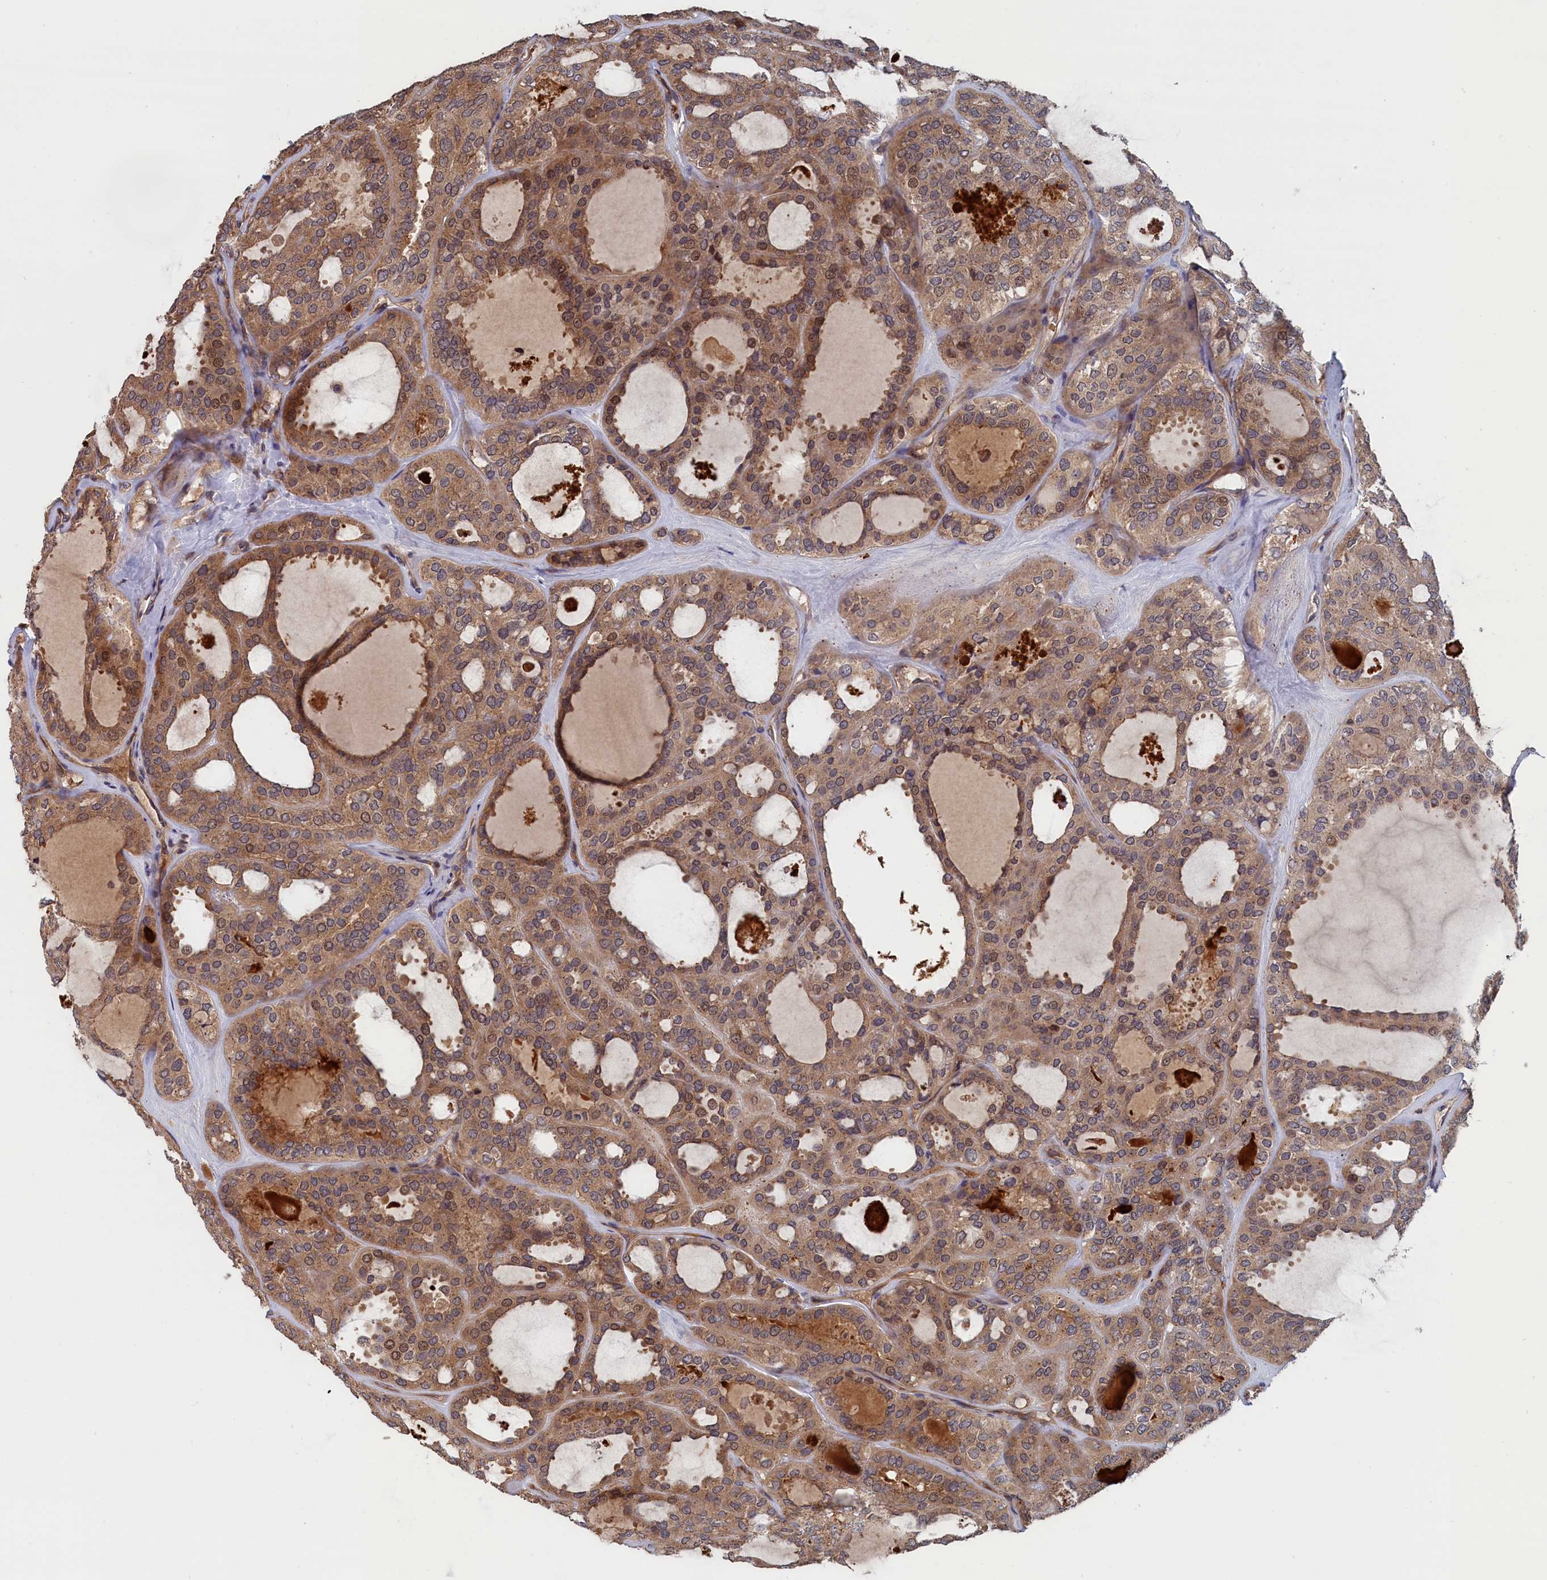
{"staining": {"intensity": "weak", "quantity": ">75%", "location": "cytoplasmic/membranous,nuclear"}, "tissue": "thyroid cancer", "cell_type": "Tumor cells", "image_type": "cancer", "snomed": [{"axis": "morphology", "description": "Follicular adenoma carcinoma, NOS"}, {"axis": "topography", "description": "Thyroid gland"}], "caption": "Protein expression analysis of human thyroid cancer reveals weak cytoplasmic/membranous and nuclear positivity in approximately >75% of tumor cells.", "gene": "TRAPPC2L", "patient": {"sex": "male", "age": 75}}